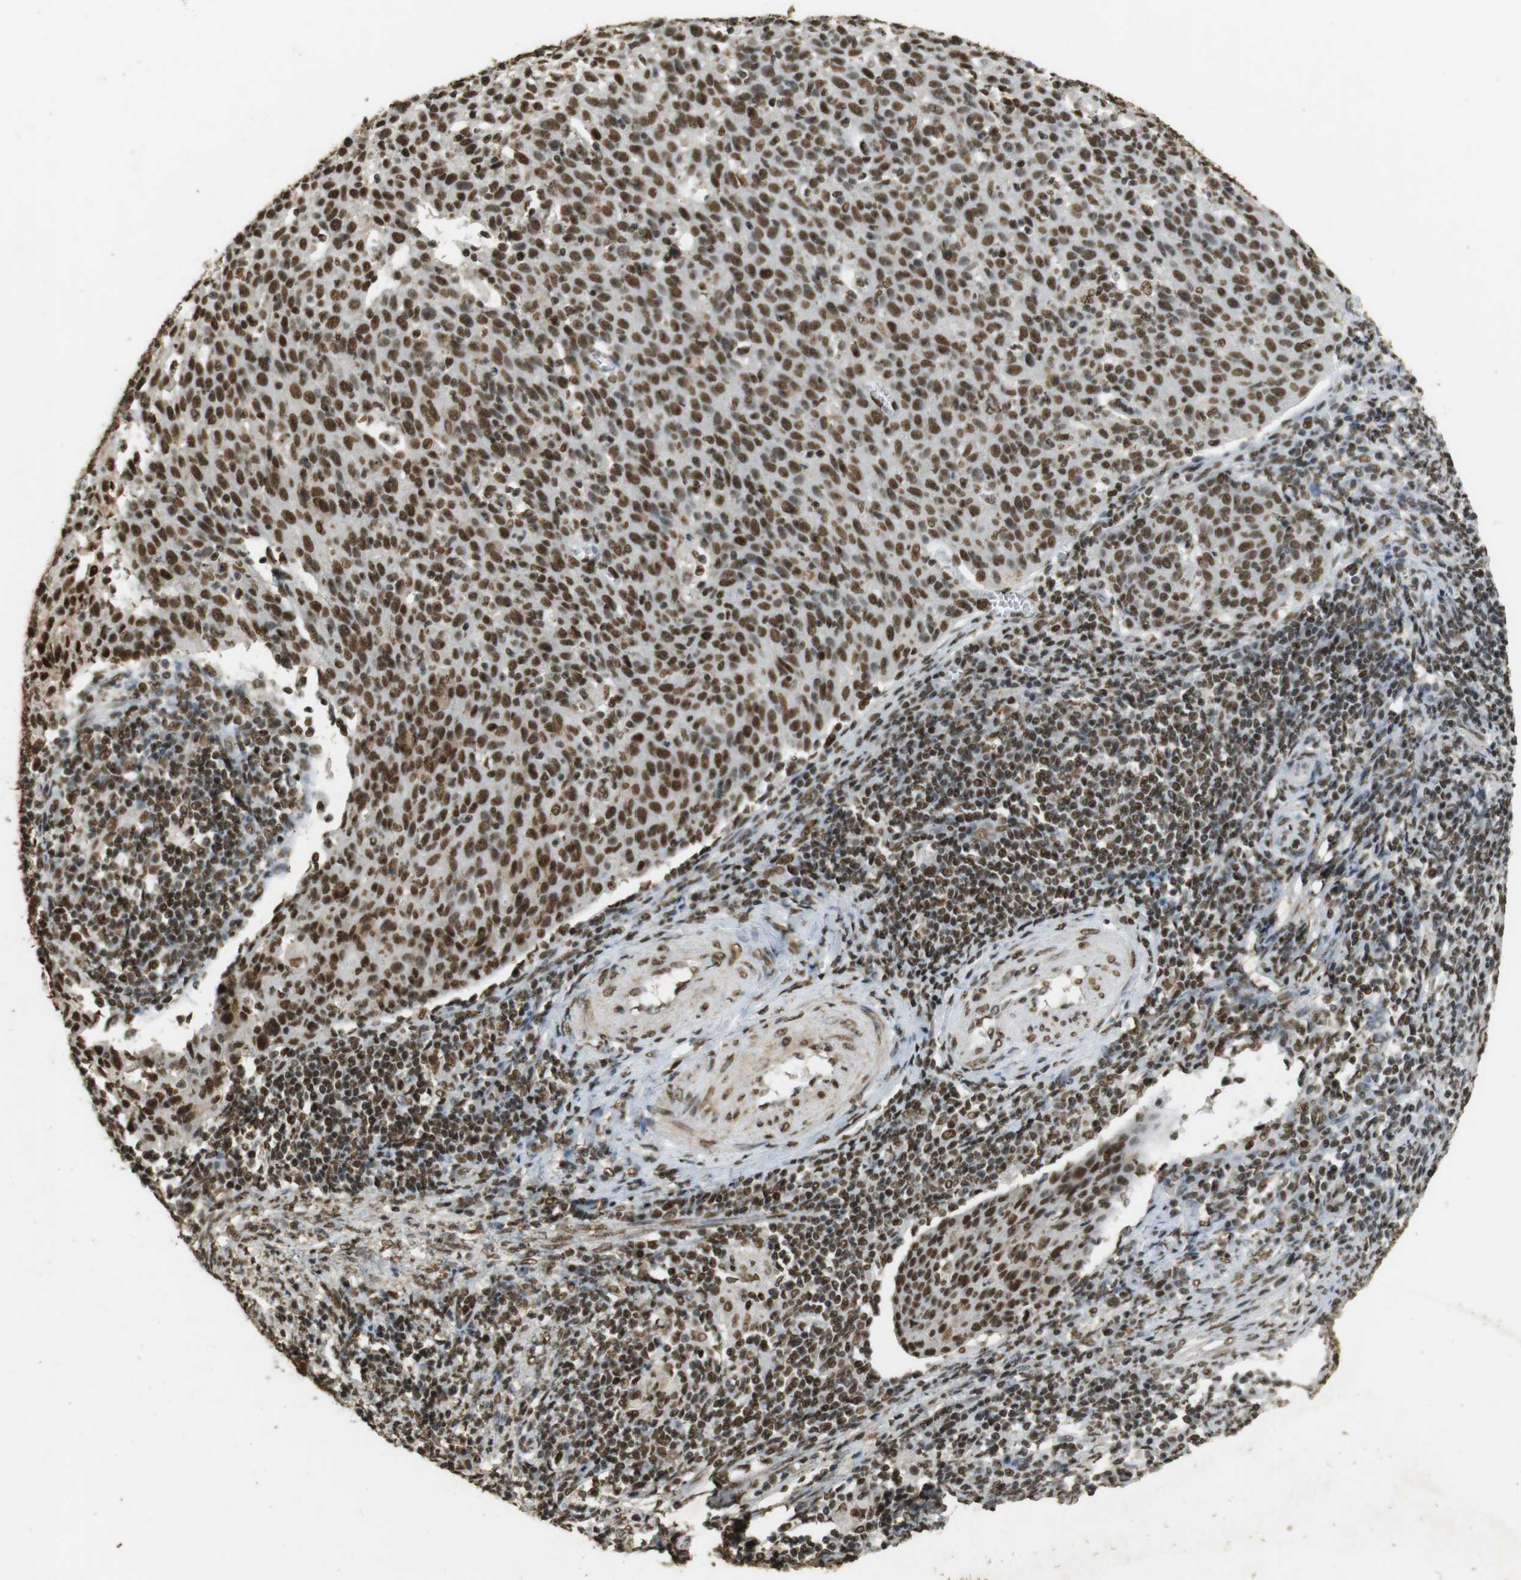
{"staining": {"intensity": "strong", "quantity": ">75%", "location": "nuclear"}, "tissue": "cervical cancer", "cell_type": "Tumor cells", "image_type": "cancer", "snomed": [{"axis": "morphology", "description": "Squamous cell carcinoma, NOS"}, {"axis": "topography", "description": "Cervix"}], "caption": "Protein expression analysis of cervical cancer (squamous cell carcinoma) shows strong nuclear staining in about >75% of tumor cells.", "gene": "GATA4", "patient": {"sex": "female", "age": 38}}